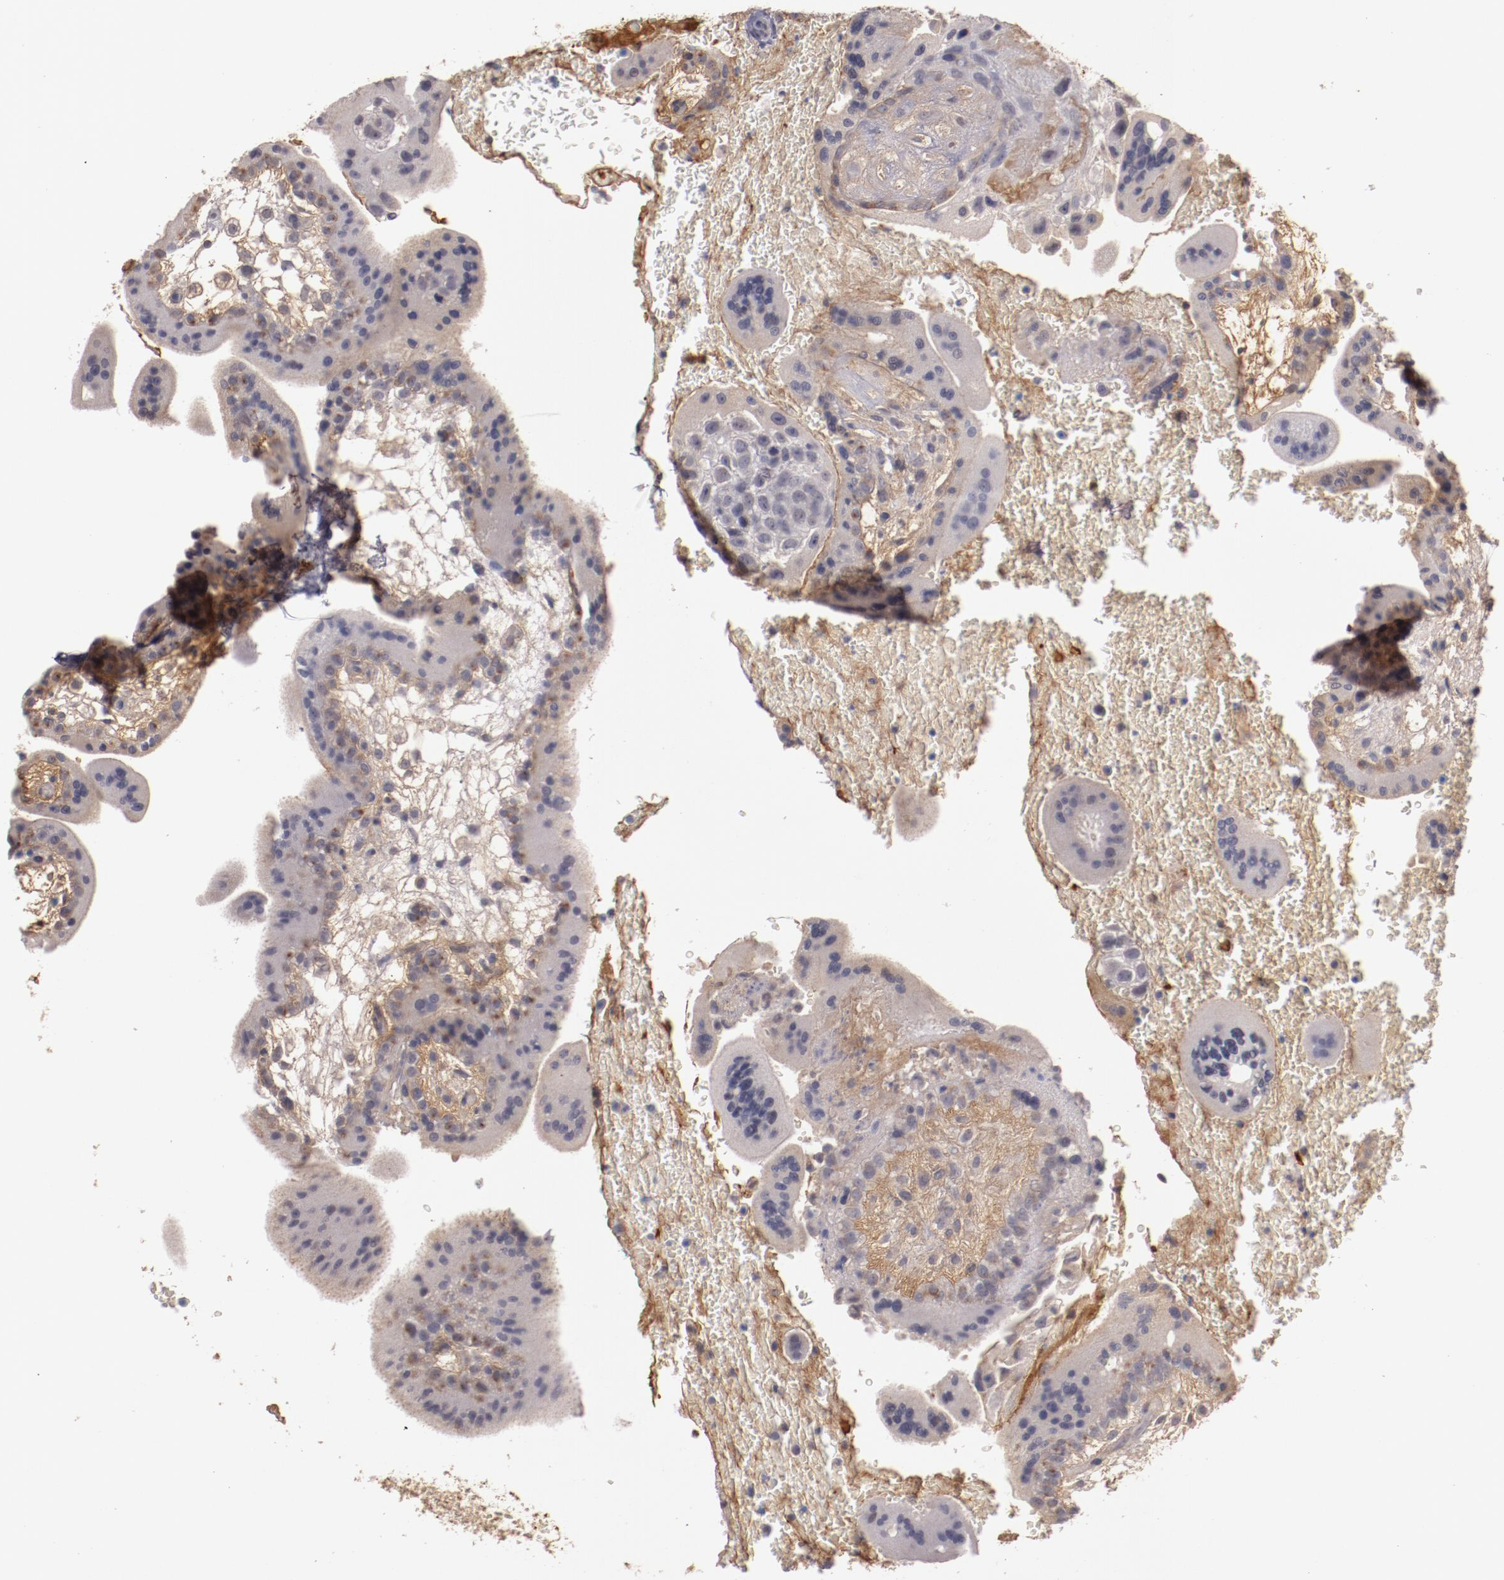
{"staining": {"intensity": "moderate", "quantity": "25%-75%", "location": "cytoplasmic/membranous"}, "tissue": "placenta", "cell_type": "Trophoblastic cells", "image_type": "normal", "snomed": [{"axis": "morphology", "description": "Normal tissue, NOS"}, {"axis": "topography", "description": "Placenta"}], "caption": "This image shows immunohistochemistry staining of benign human placenta, with medium moderate cytoplasmic/membranous positivity in approximately 25%-75% of trophoblastic cells.", "gene": "MBL2", "patient": {"sex": "female", "age": 35}}